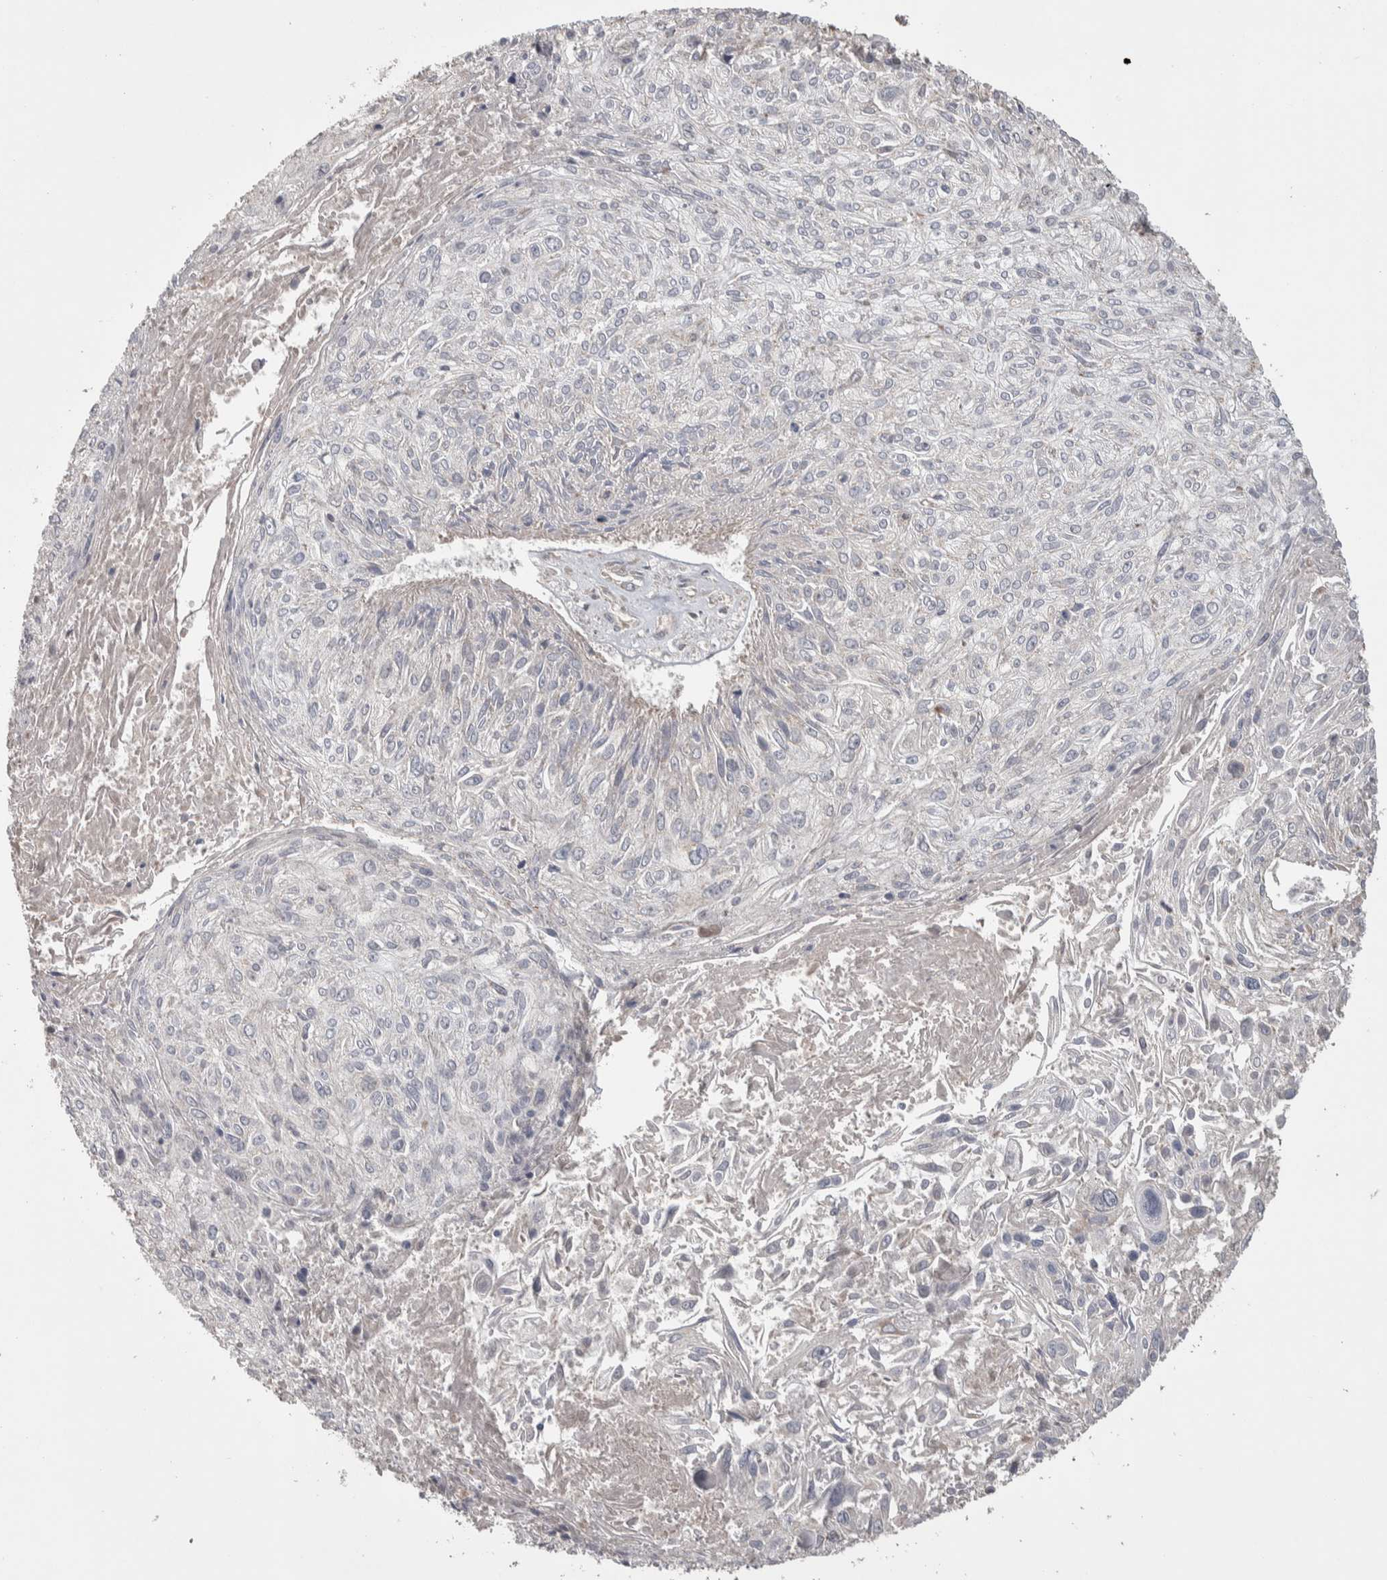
{"staining": {"intensity": "negative", "quantity": "none", "location": "none"}, "tissue": "cervical cancer", "cell_type": "Tumor cells", "image_type": "cancer", "snomed": [{"axis": "morphology", "description": "Squamous cell carcinoma, NOS"}, {"axis": "topography", "description": "Cervix"}], "caption": "A high-resolution histopathology image shows immunohistochemistry staining of cervical cancer, which shows no significant expression in tumor cells.", "gene": "SCO1", "patient": {"sex": "female", "age": 51}}